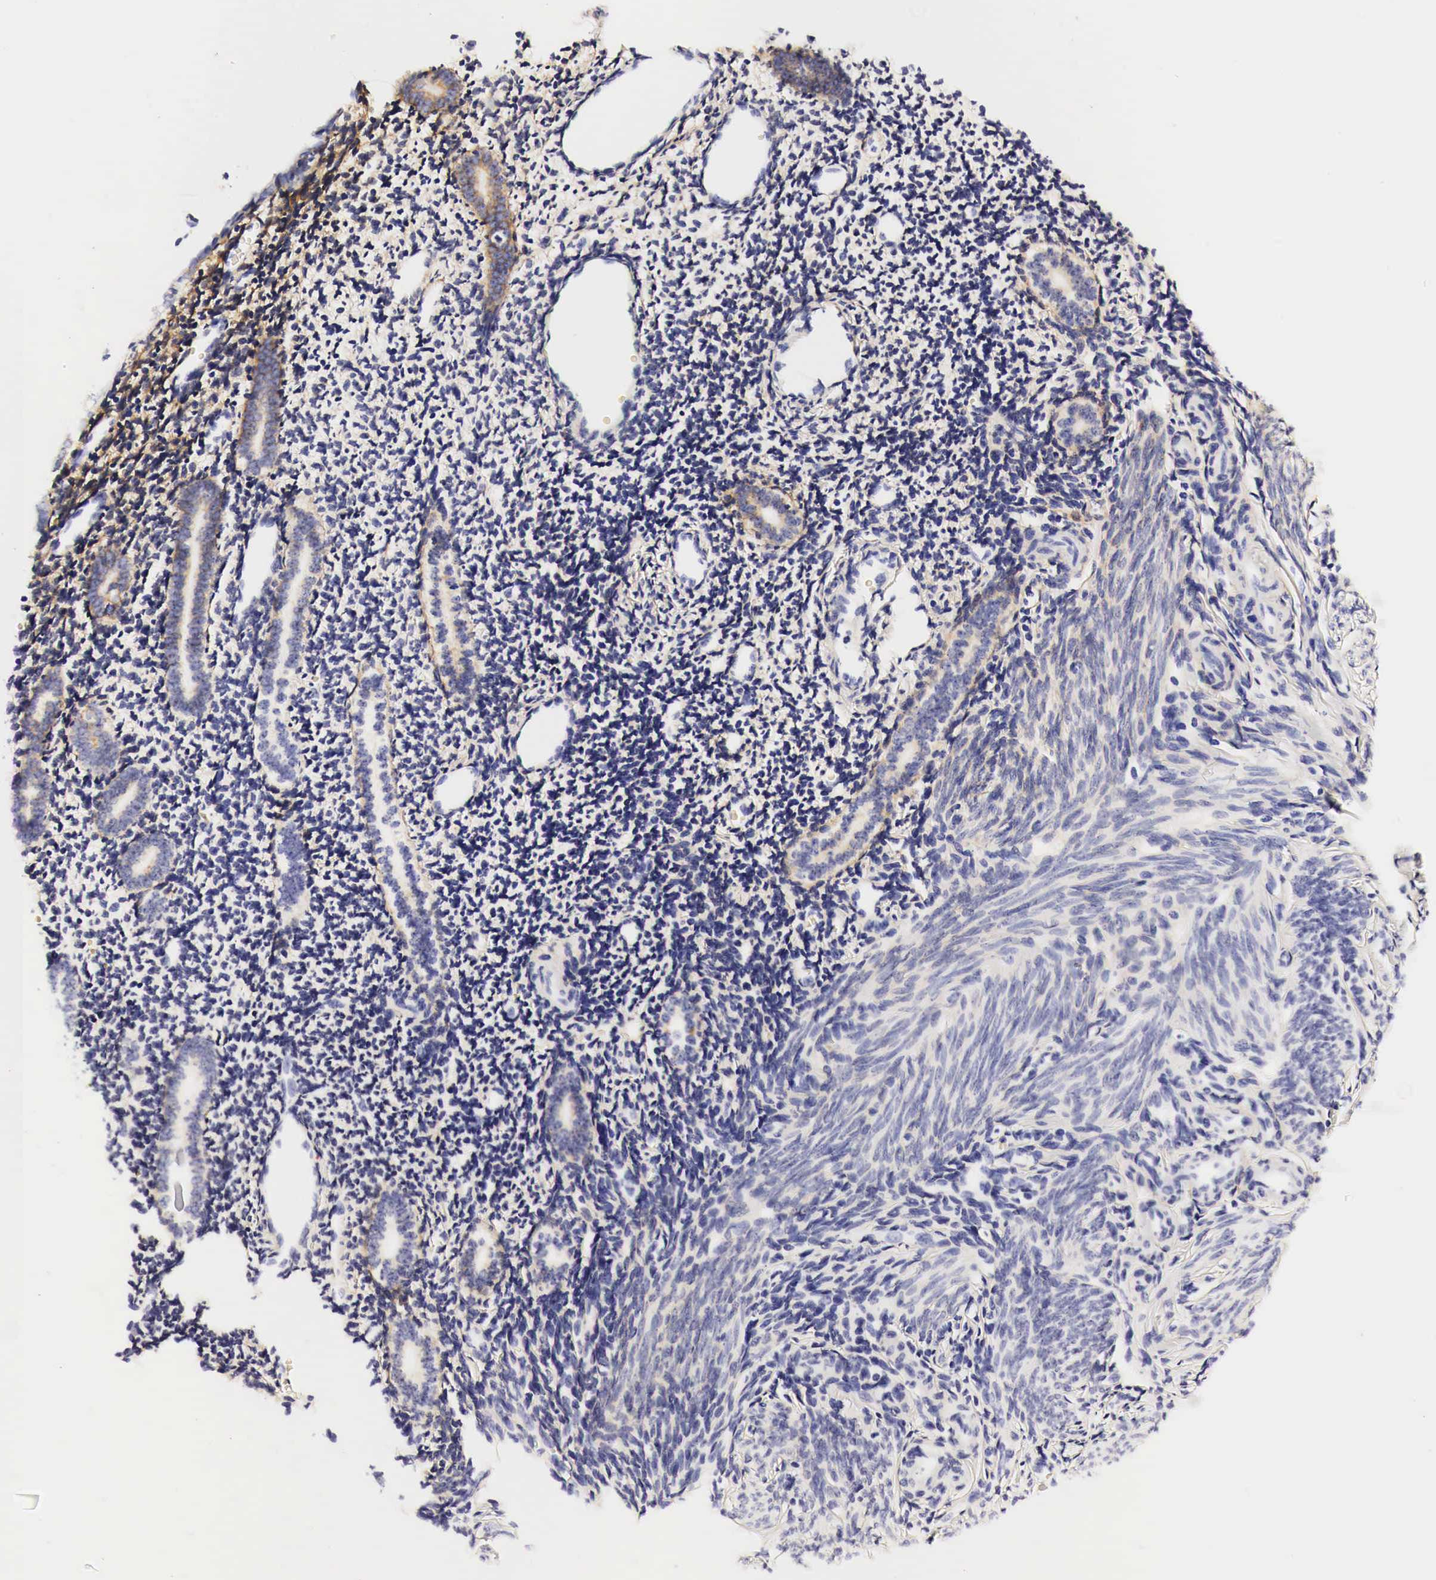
{"staining": {"intensity": "weak", "quantity": "25%-75%", "location": "cytoplasmic/membranous"}, "tissue": "endometrium", "cell_type": "Cells in endometrial stroma", "image_type": "normal", "snomed": [{"axis": "morphology", "description": "Normal tissue, NOS"}, {"axis": "morphology", "description": "Neoplasm, benign, NOS"}, {"axis": "topography", "description": "Uterus"}], "caption": "Immunohistochemistry histopathology image of unremarkable endometrium: human endometrium stained using immunohistochemistry reveals low levels of weak protein expression localized specifically in the cytoplasmic/membranous of cells in endometrial stroma, appearing as a cytoplasmic/membranous brown color.", "gene": "EGFR", "patient": {"sex": "female", "age": 55}}